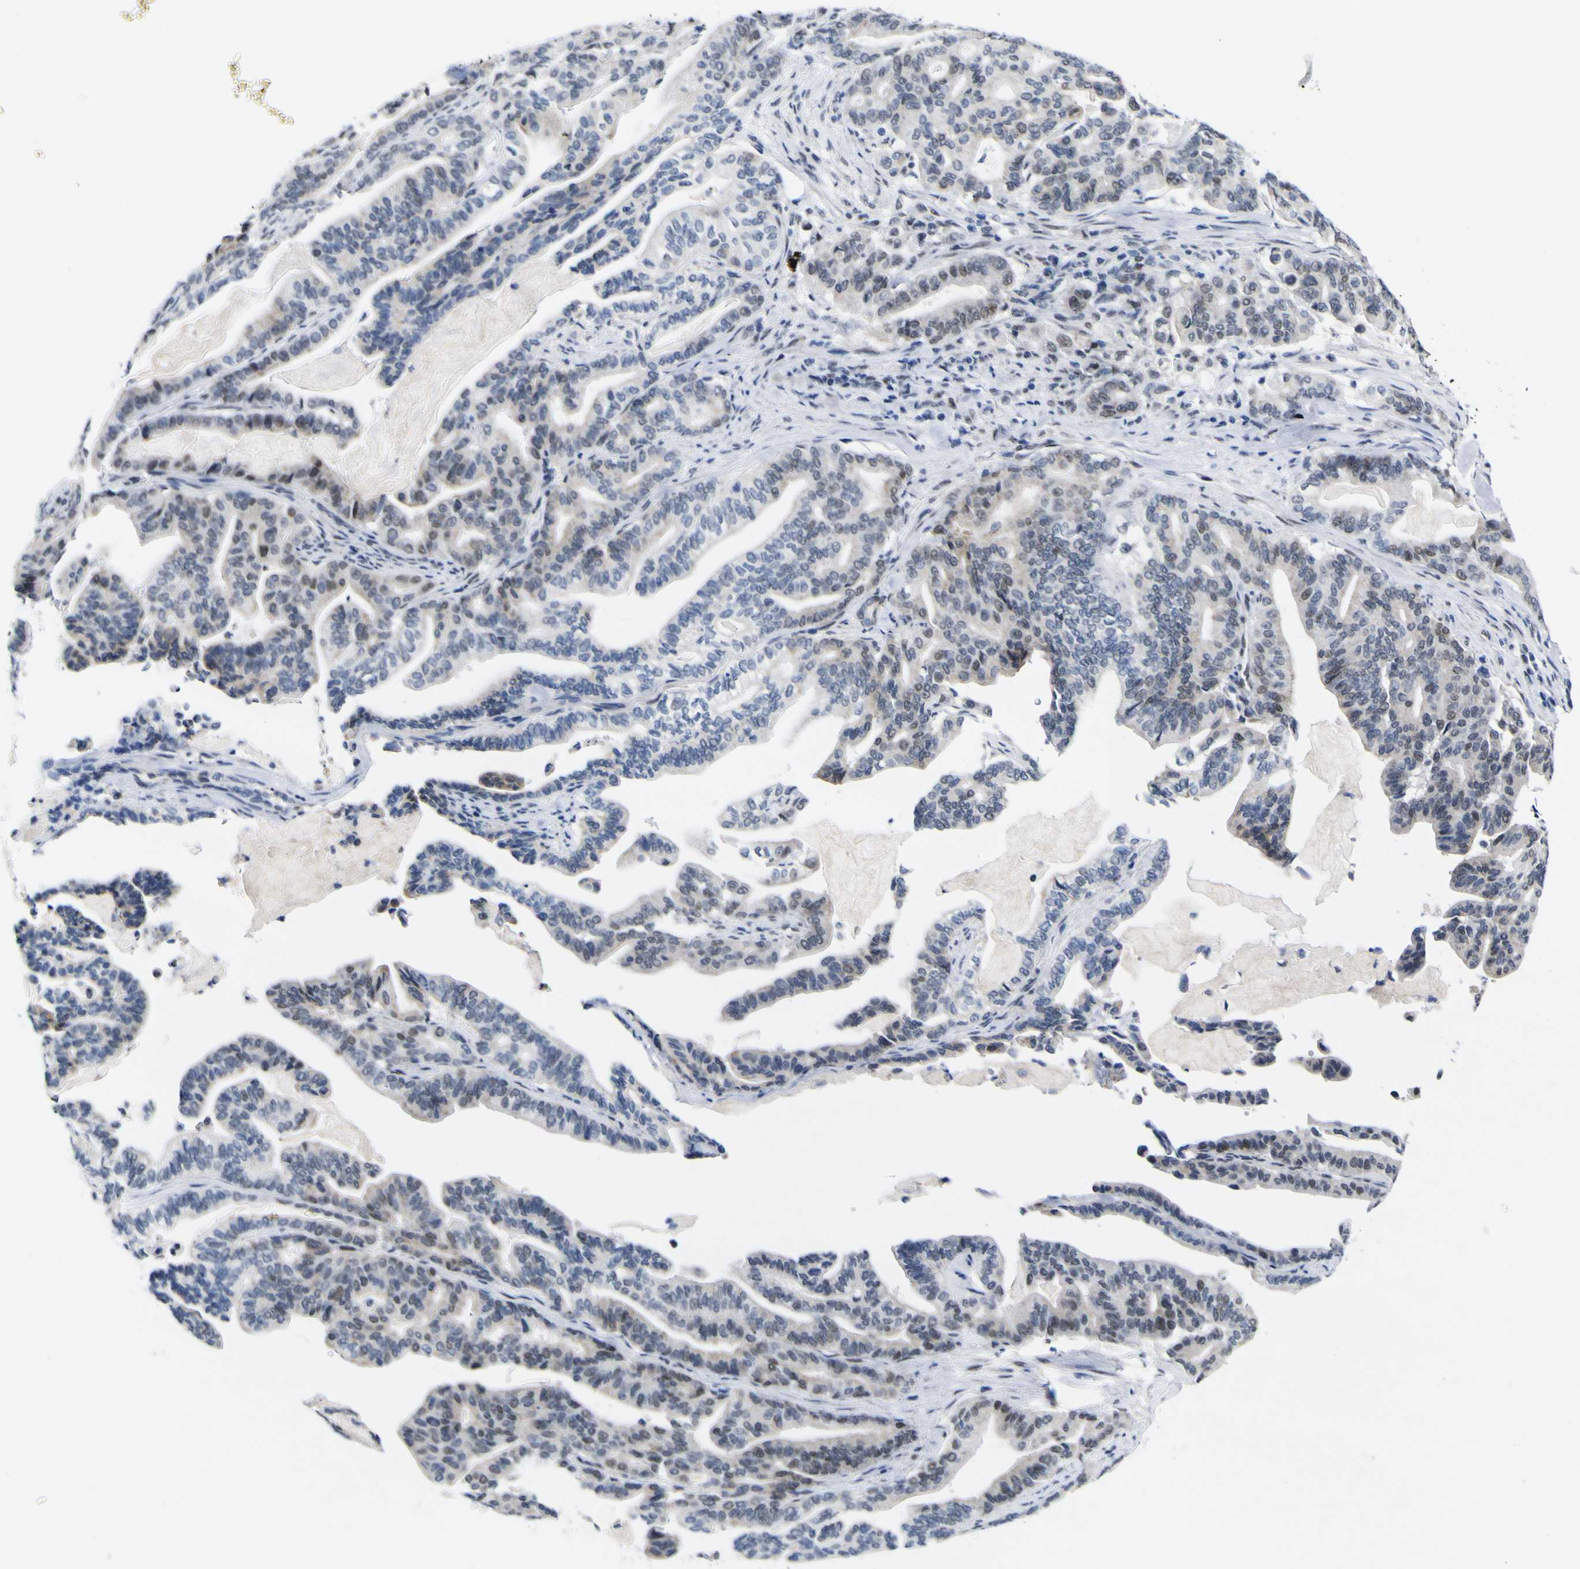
{"staining": {"intensity": "weak", "quantity": "25%-75%", "location": "nuclear"}, "tissue": "pancreatic cancer", "cell_type": "Tumor cells", "image_type": "cancer", "snomed": [{"axis": "morphology", "description": "Adenocarcinoma, NOS"}, {"axis": "topography", "description": "Pancreas"}], "caption": "Immunohistochemistry image of human adenocarcinoma (pancreatic) stained for a protein (brown), which exhibits low levels of weak nuclear expression in about 25%-75% of tumor cells.", "gene": "MBD3", "patient": {"sex": "male", "age": 63}}